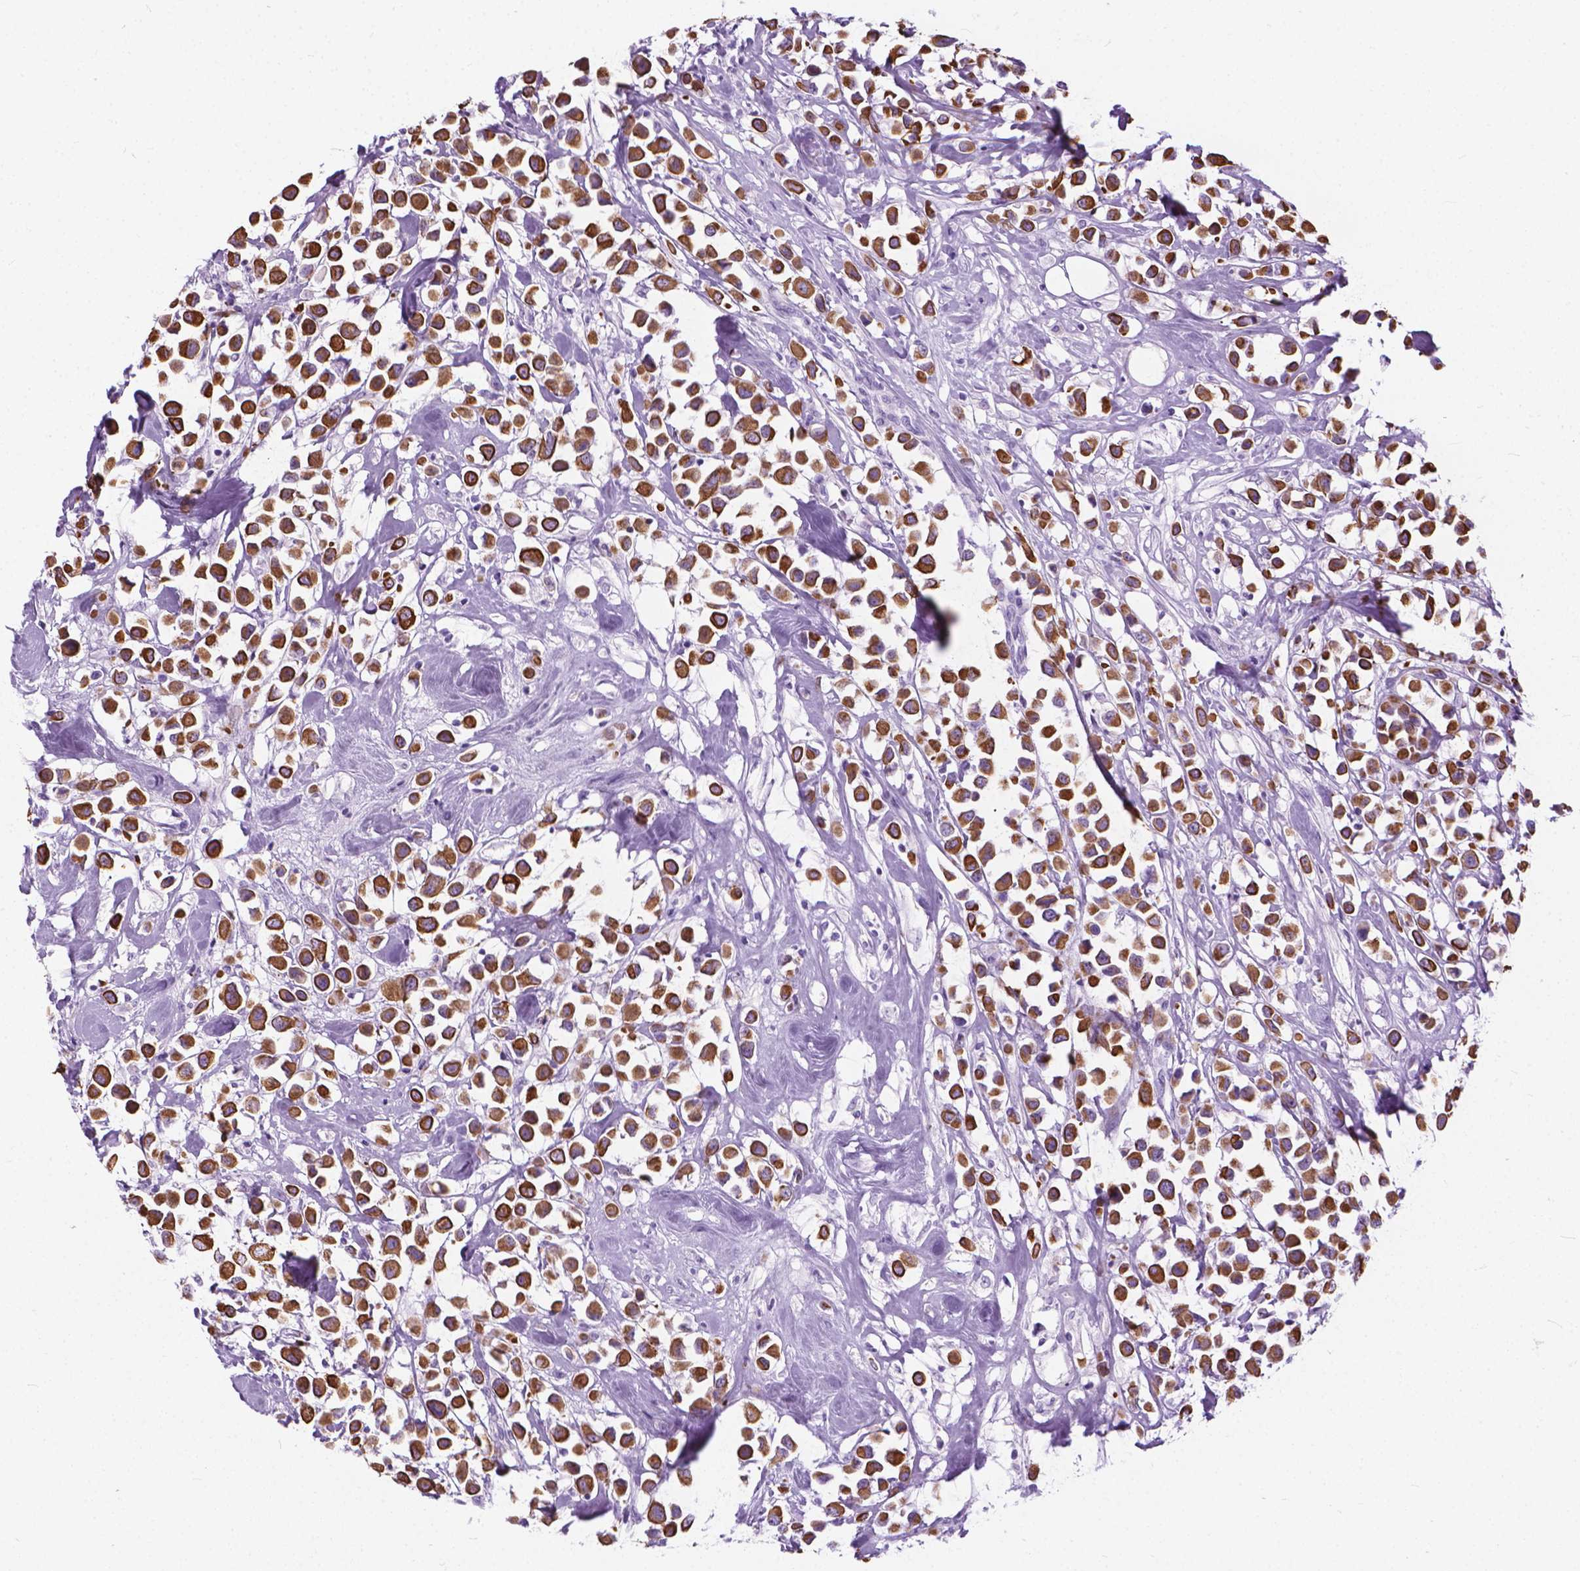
{"staining": {"intensity": "strong", "quantity": ">75%", "location": "cytoplasmic/membranous"}, "tissue": "breast cancer", "cell_type": "Tumor cells", "image_type": "cancer", "snomed": [{"axis": "morphology", "description": "Duct carcinoma"}, {"axis": "topography", "description": "Breast"}], "caption": "This is an image of immunohistochemistry (IHC) staining of breast intraductal carcinoma, which shows strong positivity in the cytoplasmic/membranous of tumor cells.", "gene": "HTR2B", "patient": {"sex": "female", "age": 61}}